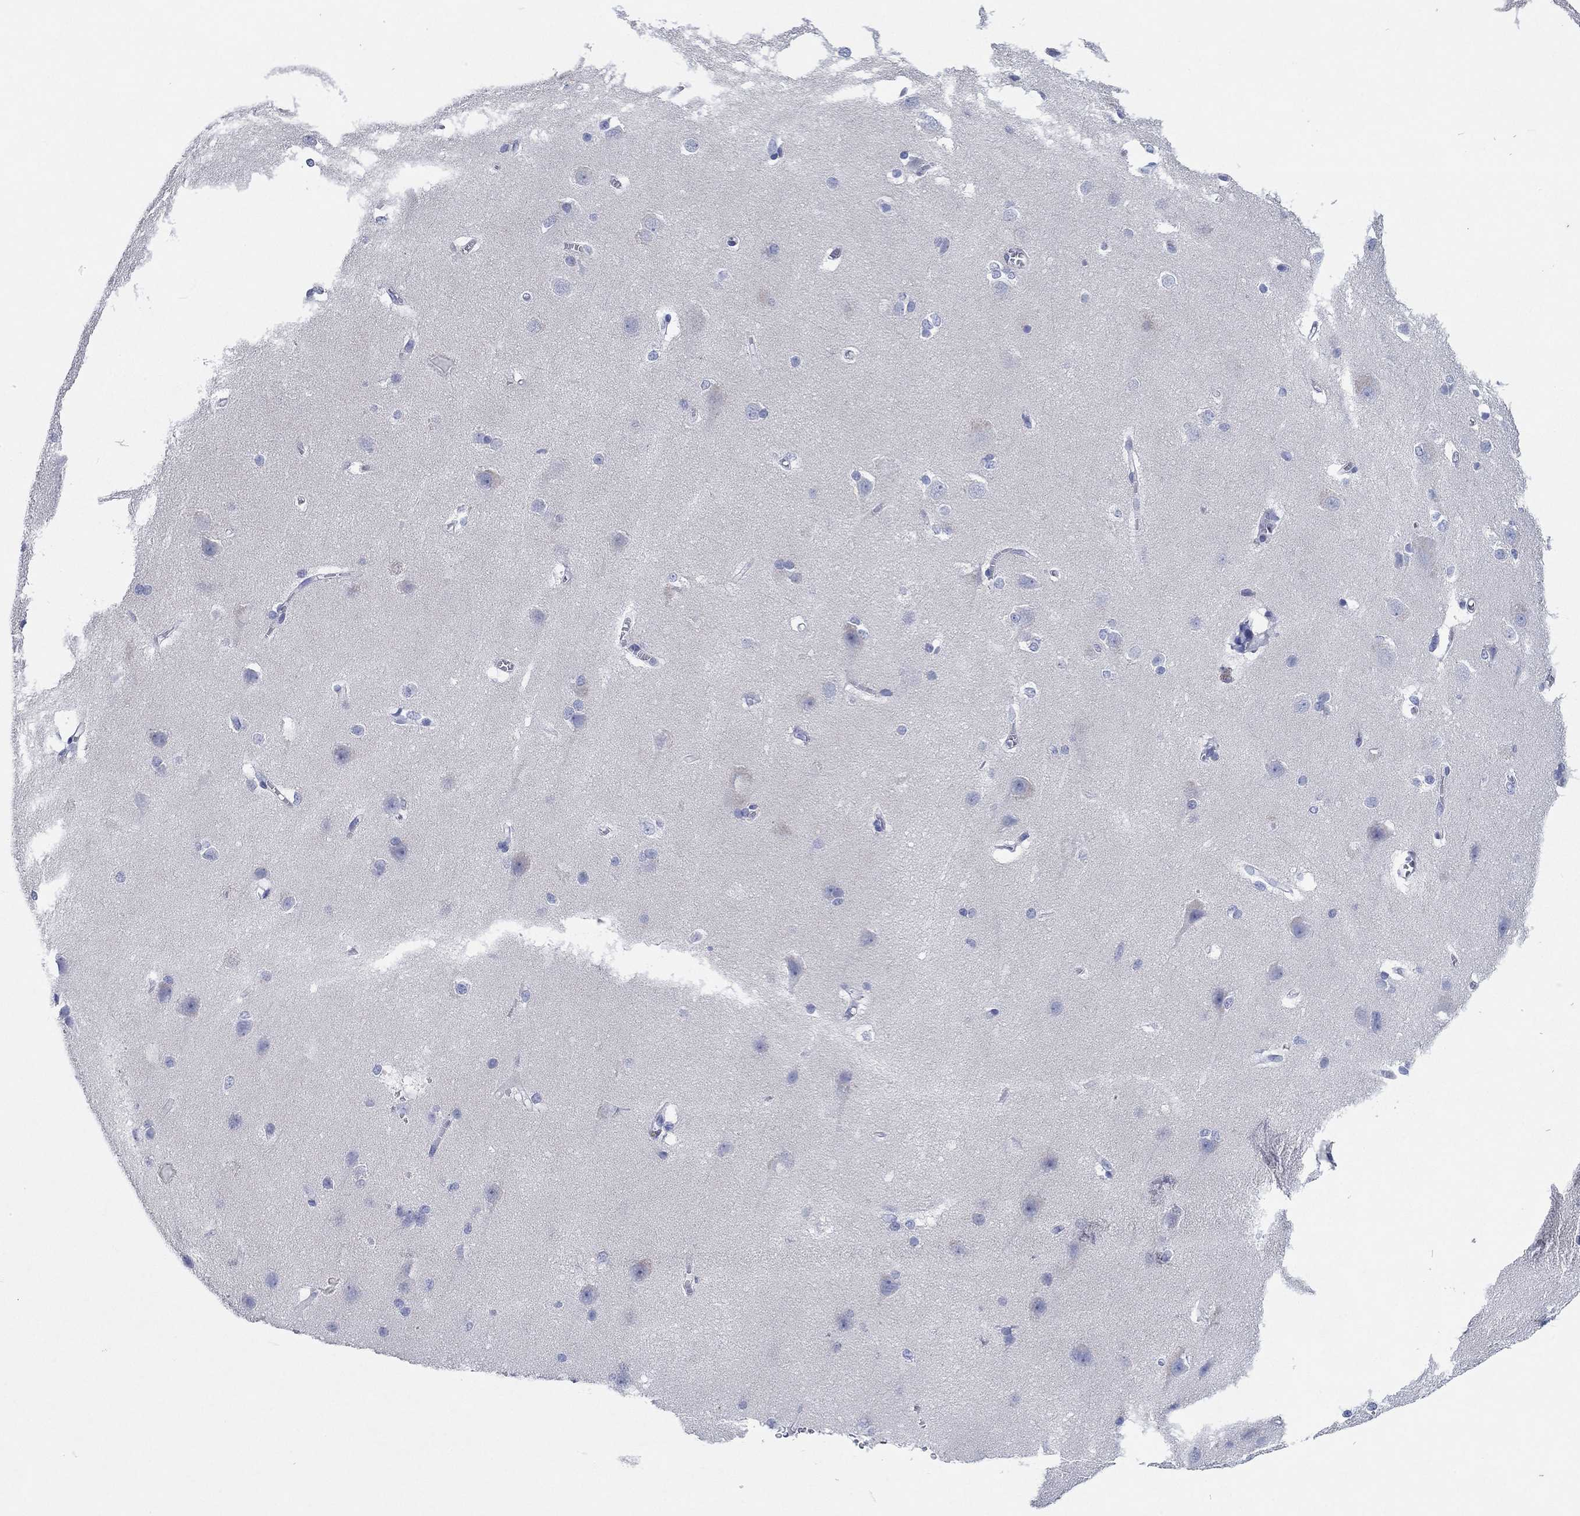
{"staining": {"intensity": "negative", "quantity": "none", "location": "none"}, "tissue": "cerebral cortex", "cell_type": "Endothelial cells", "image_type": "normal", "snomed": [{"axis": "morphology", "description": "Normal tissue, NOS"}, {"axis": "topography", "description": "Cerebral cortex"}], "caption": "Immunohistochemistry image of benign cerebral cortex: human cerebral cortex stained with DAB displays no significant protein positivity in endothelial cells.", "gene": "HCRT", "patient": {"sex": "male", "age": 37}}